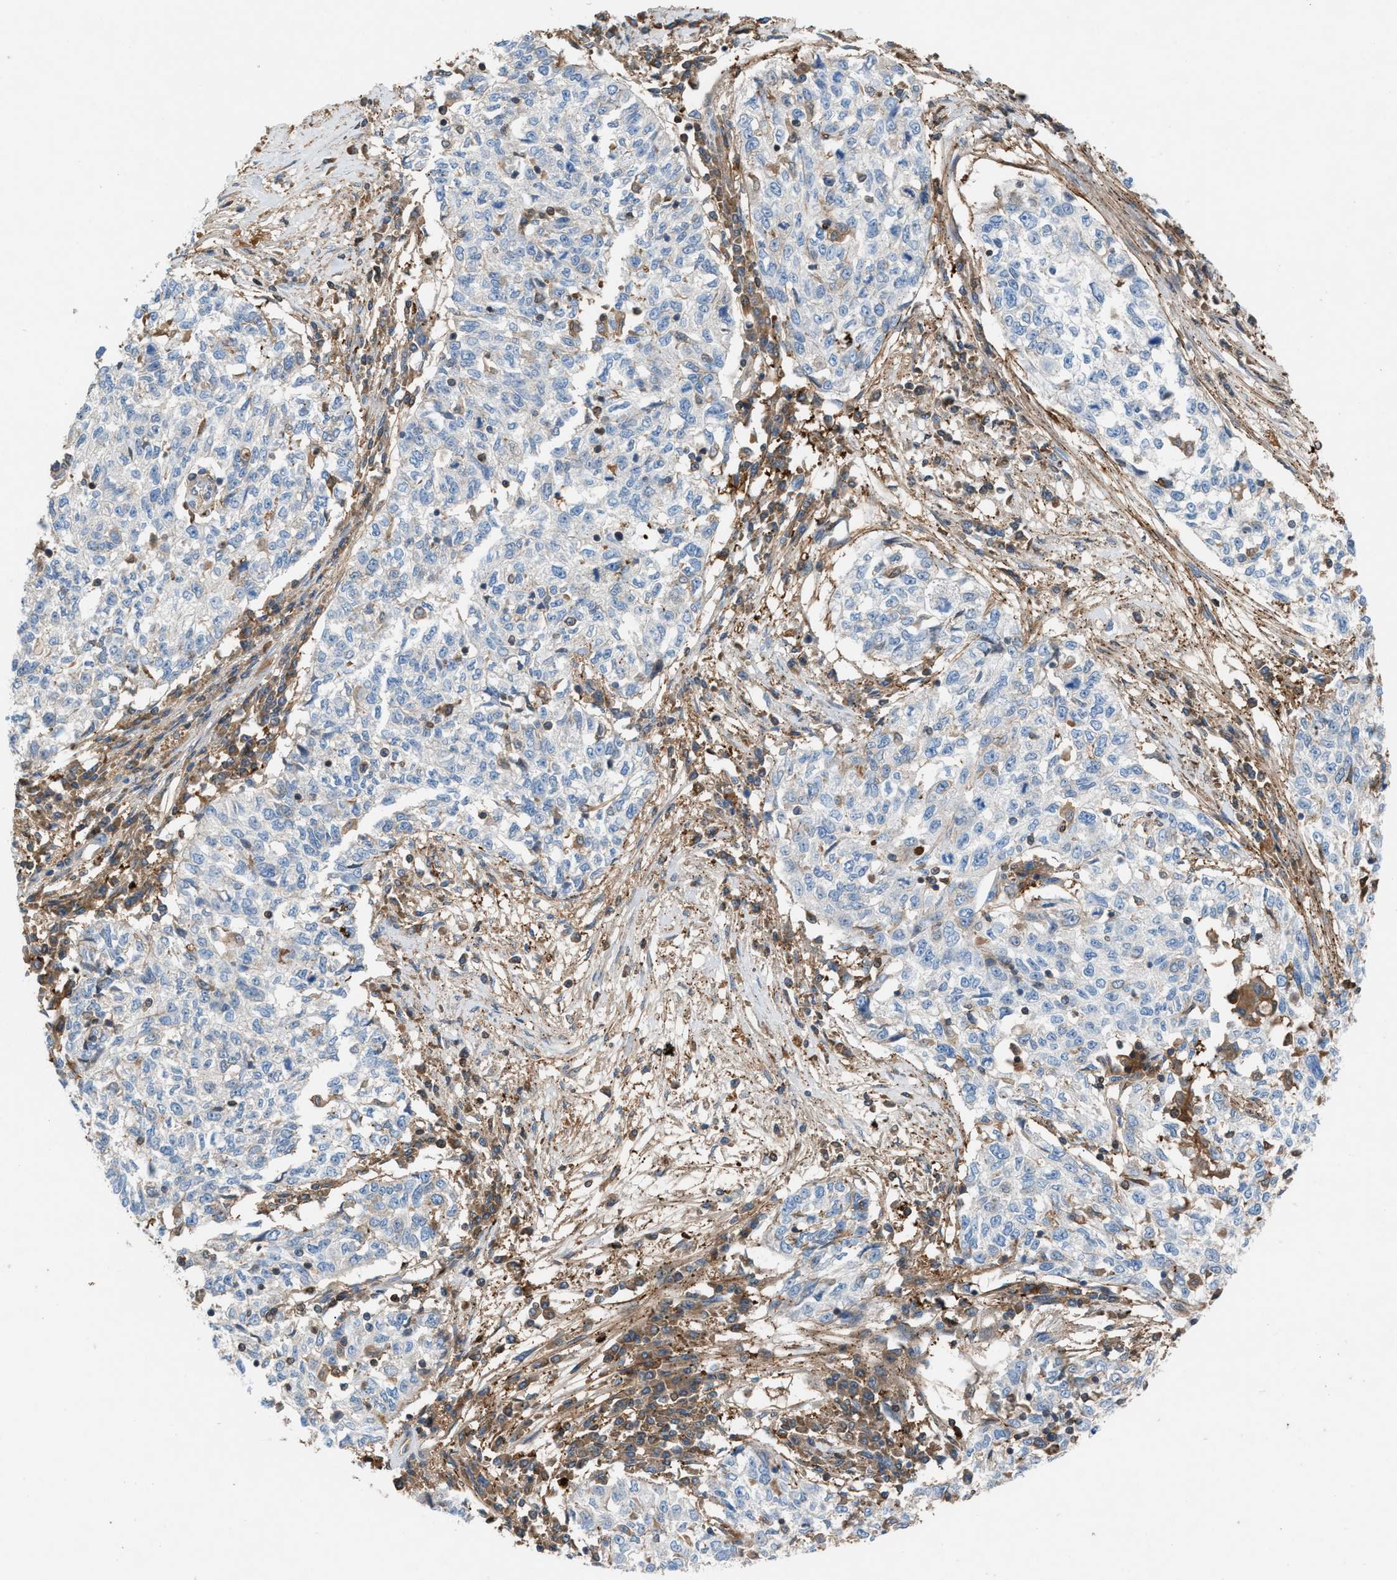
{"staining": {"intensity": "negative", "quantity": "none", "location": "none"}, "tissue": "cervical cancer", "cell_type": "Tumor cells", "image_type": "cancer", "snomed": [{"axis": "morphology", "description": "Squamous cell carcinoma, NOS"}, {"axis": "topography", "description": "Cervix"}], "caption": "A high-resolution micrograph shows immunohistochemistry staining of squamous cell carcinoma (cervical), which shows no significant expression in tumor cells.", "gene": "TPK1", "patient": {"sex": "female", "age": 57}}